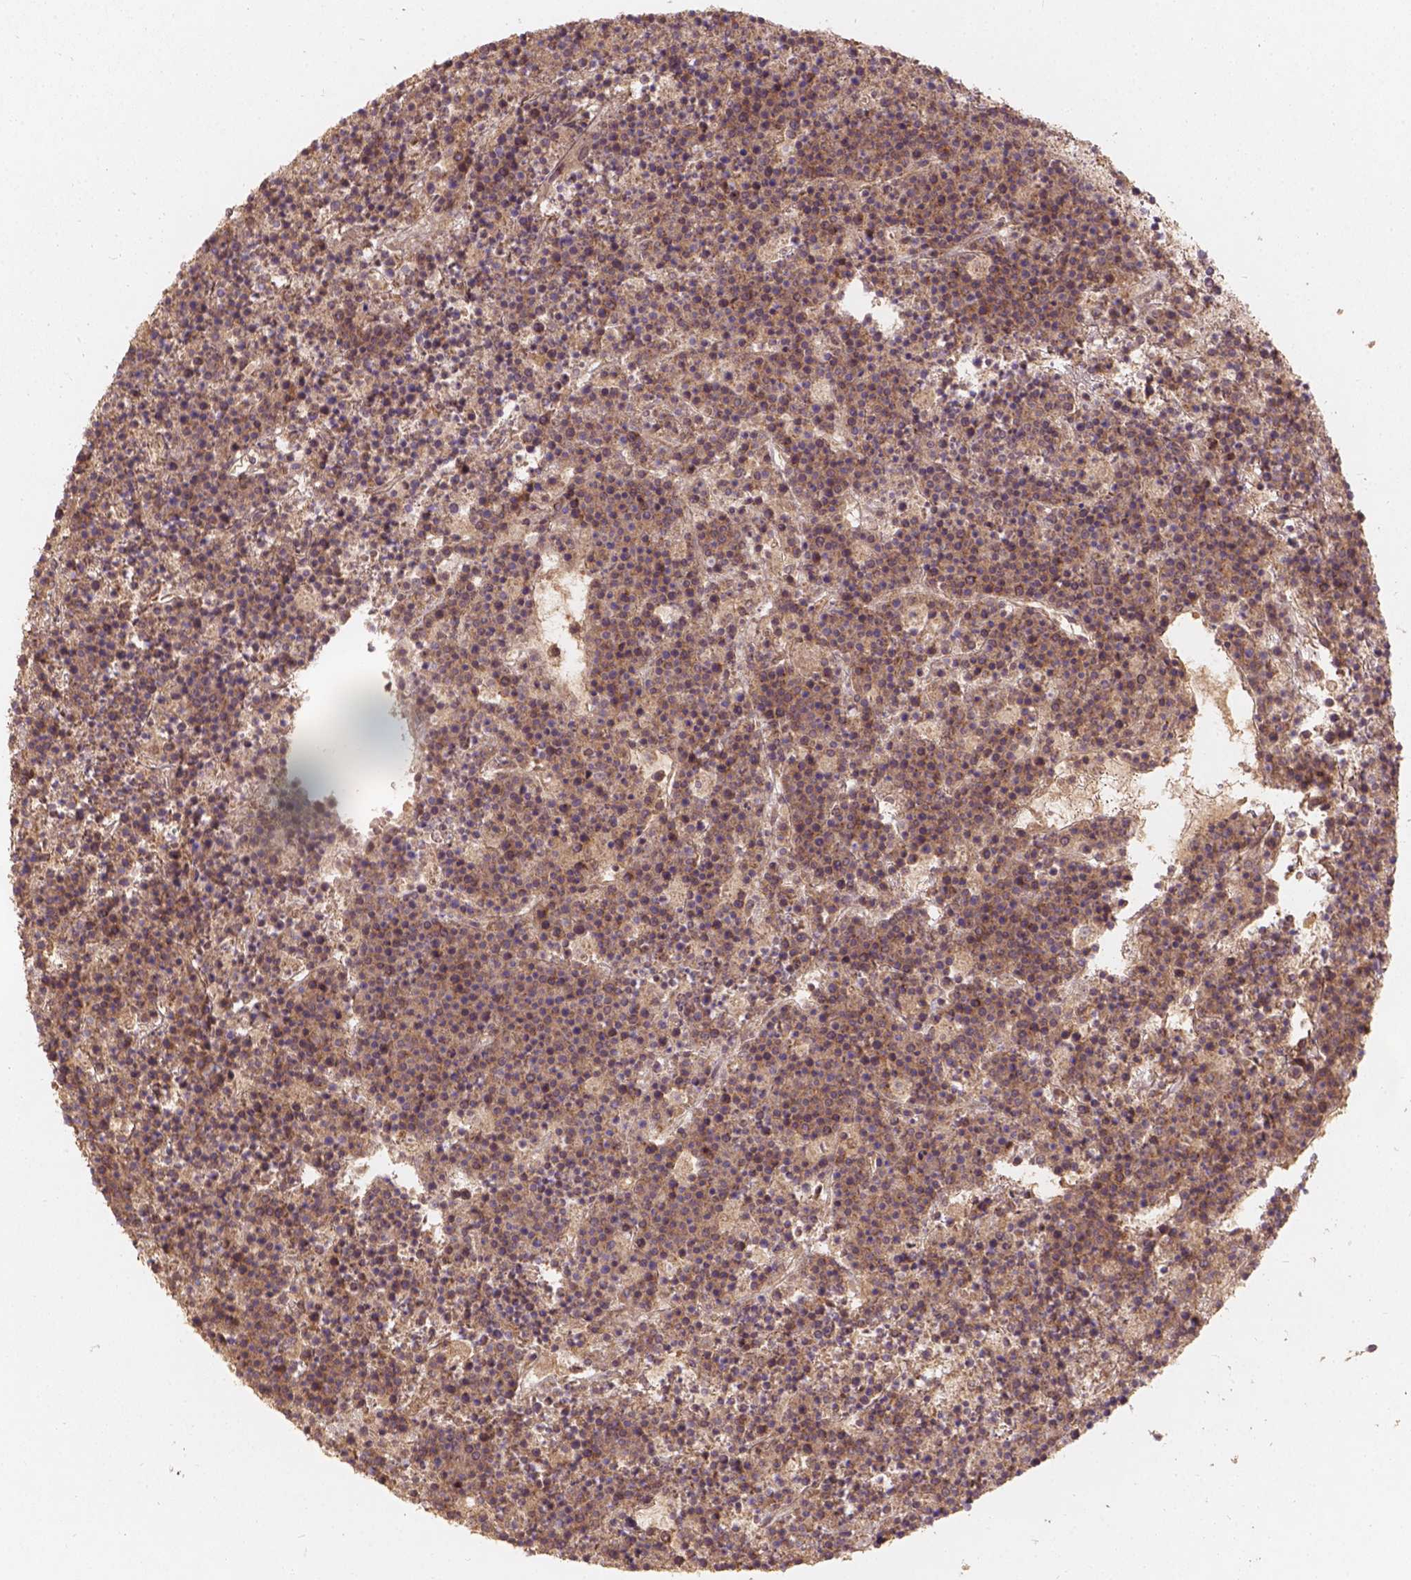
{"staining": {"intensity": "moderate", "quantity": ">75%", "location": "cytoplasmic/membranous"}, "tissue": "lymphoma", "cell_type": "Tumor cells", "image_type": "cancer", "snomed": [{"axis": "morphology", "description": "Malignant lymphoma, non-Hodgkin's type, High grade"}, {"axis": "topography", "description": "Ovary"}], "caption": "The image reveals immunohistochemical staining of malignant lymphoma, non-Hodgkin's type (high-grade). There is moderate cytoplasmic/membranous expression is appreciated in about >75% of tumor cells. (DAB (3,3'-diaminobenzidine) = brown stain, brightfield microscopy at high magnification).", "gene": "XPR1", "patient": {"sex": "female", "age": 56}}